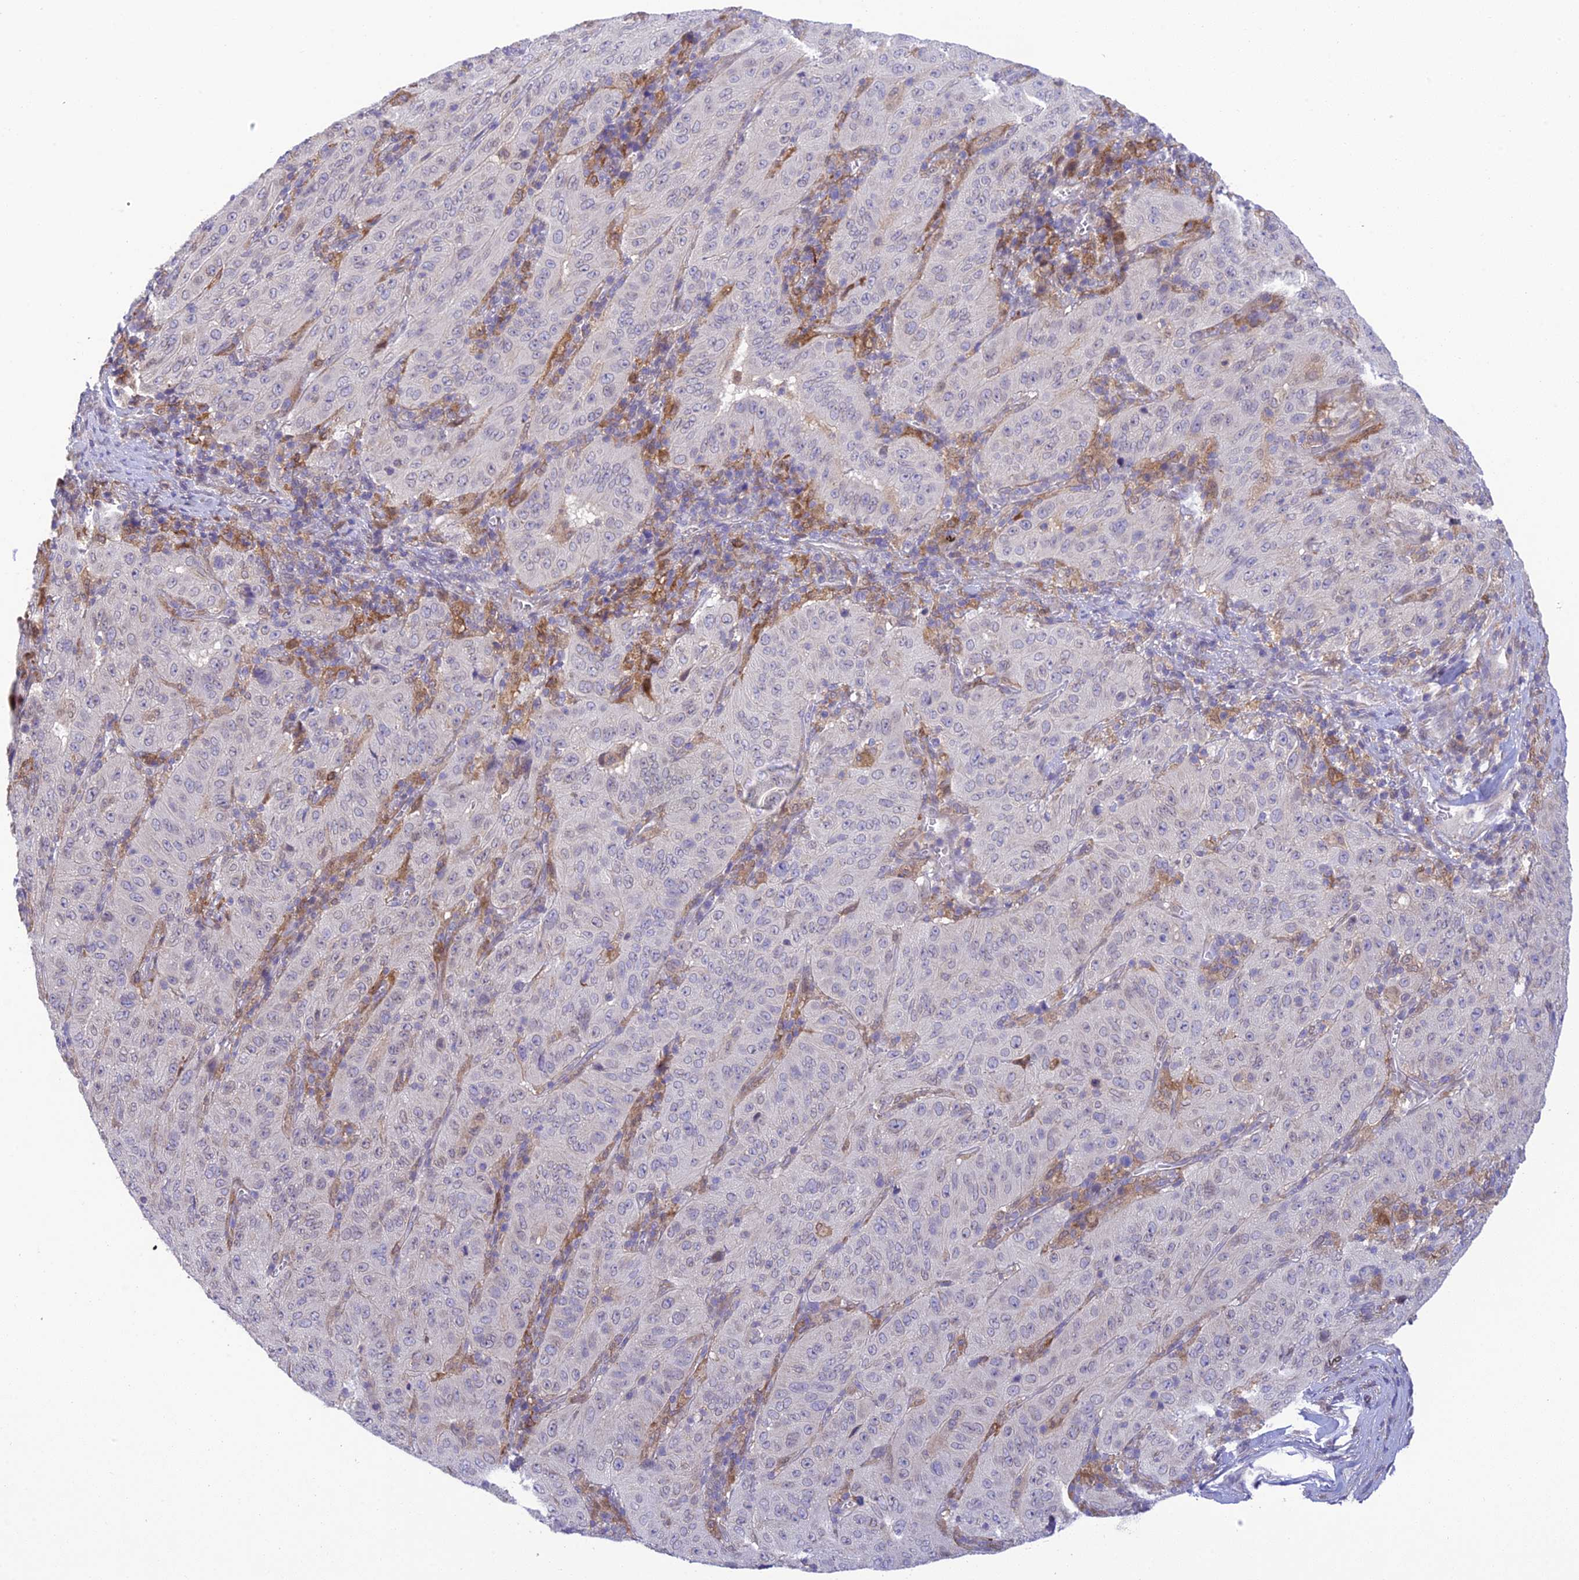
{"staining": {"intensity": "negative", "quantity": "none", "location": "none"}, "tissue": "pancreatic cancer", "cell_type": "Tumor cells", "image_type": "cancer", "snomed": [{"axis": "morphology", "description": "Adenocarcinoma, NOS"}, {"axis": "topography", "description": "Pancreas"}], "caption": "High magnification brightfield microscopy of pancreatic cancer stained with DAB (brown) and counterstained with hematoxylin (blue): tumor cells show no significant positivity. (Immunohistochemistry, brightfield microscopy, high magnification).", "gene": "BMT2", "patient": {"sex": "male", "age": 63}}